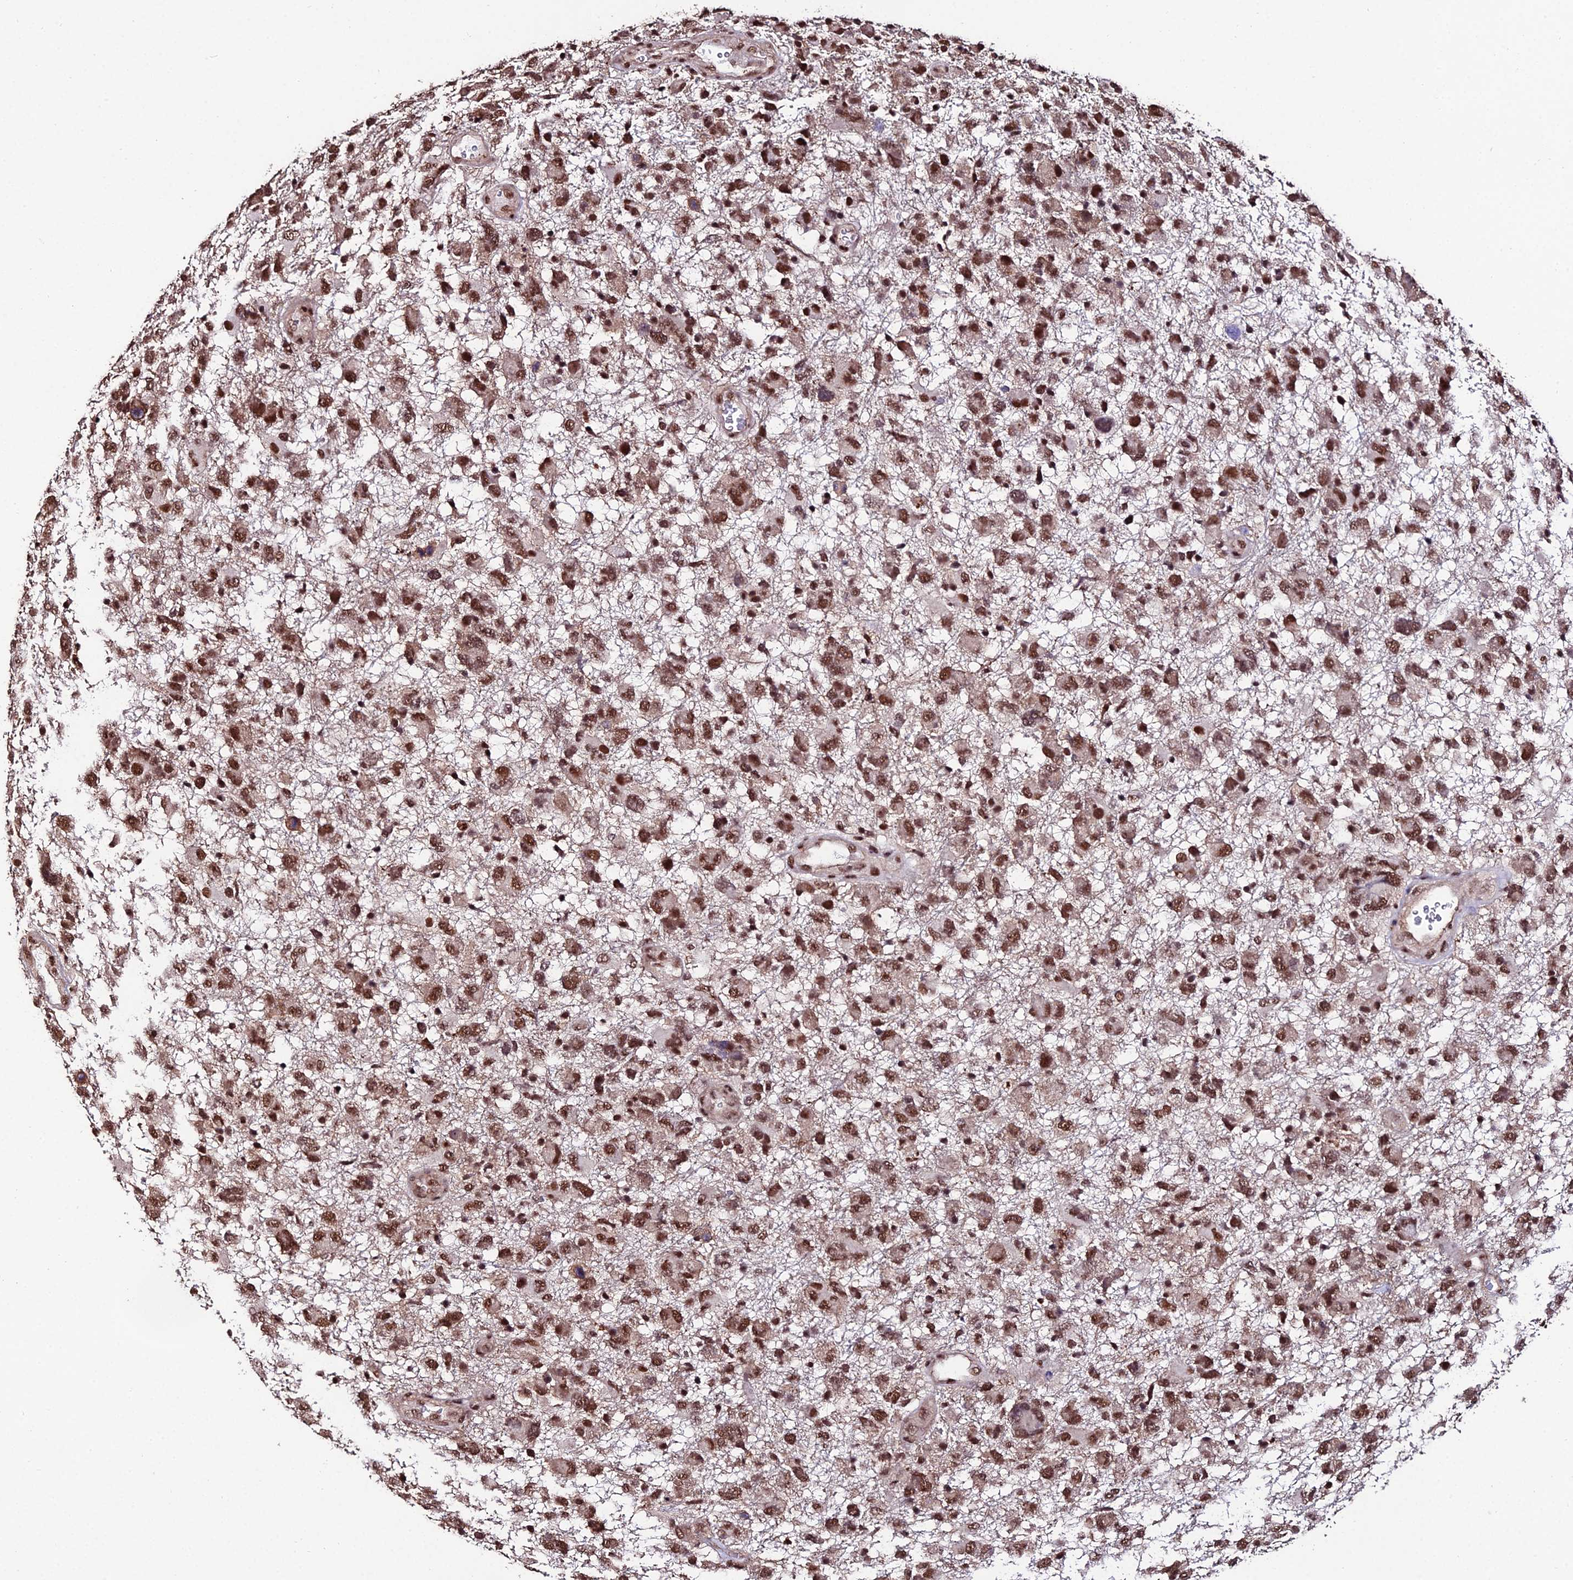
{"staining": {"intensity": "moderate", "quantity": ">75%", "location": "nuclear"}, "tissue": "glioma", "cell_type": "Tumor cells", "image_type": "cancer", "snomed": [{"axis": "morphology", "description": "Glioma, malignant, High grade"}, {"axis": "topography", "description": "Brain"}], "caption": "This micrograph exhibits high-grade glioma (malignant) stained with IHC to label a protein in brown. The nuclear of tumor cells show moderate positivity for the protein. Nuclei are counter-stained blue.", "gene": "PPP4C", "patient": {"sex": "male", "age": 61}}